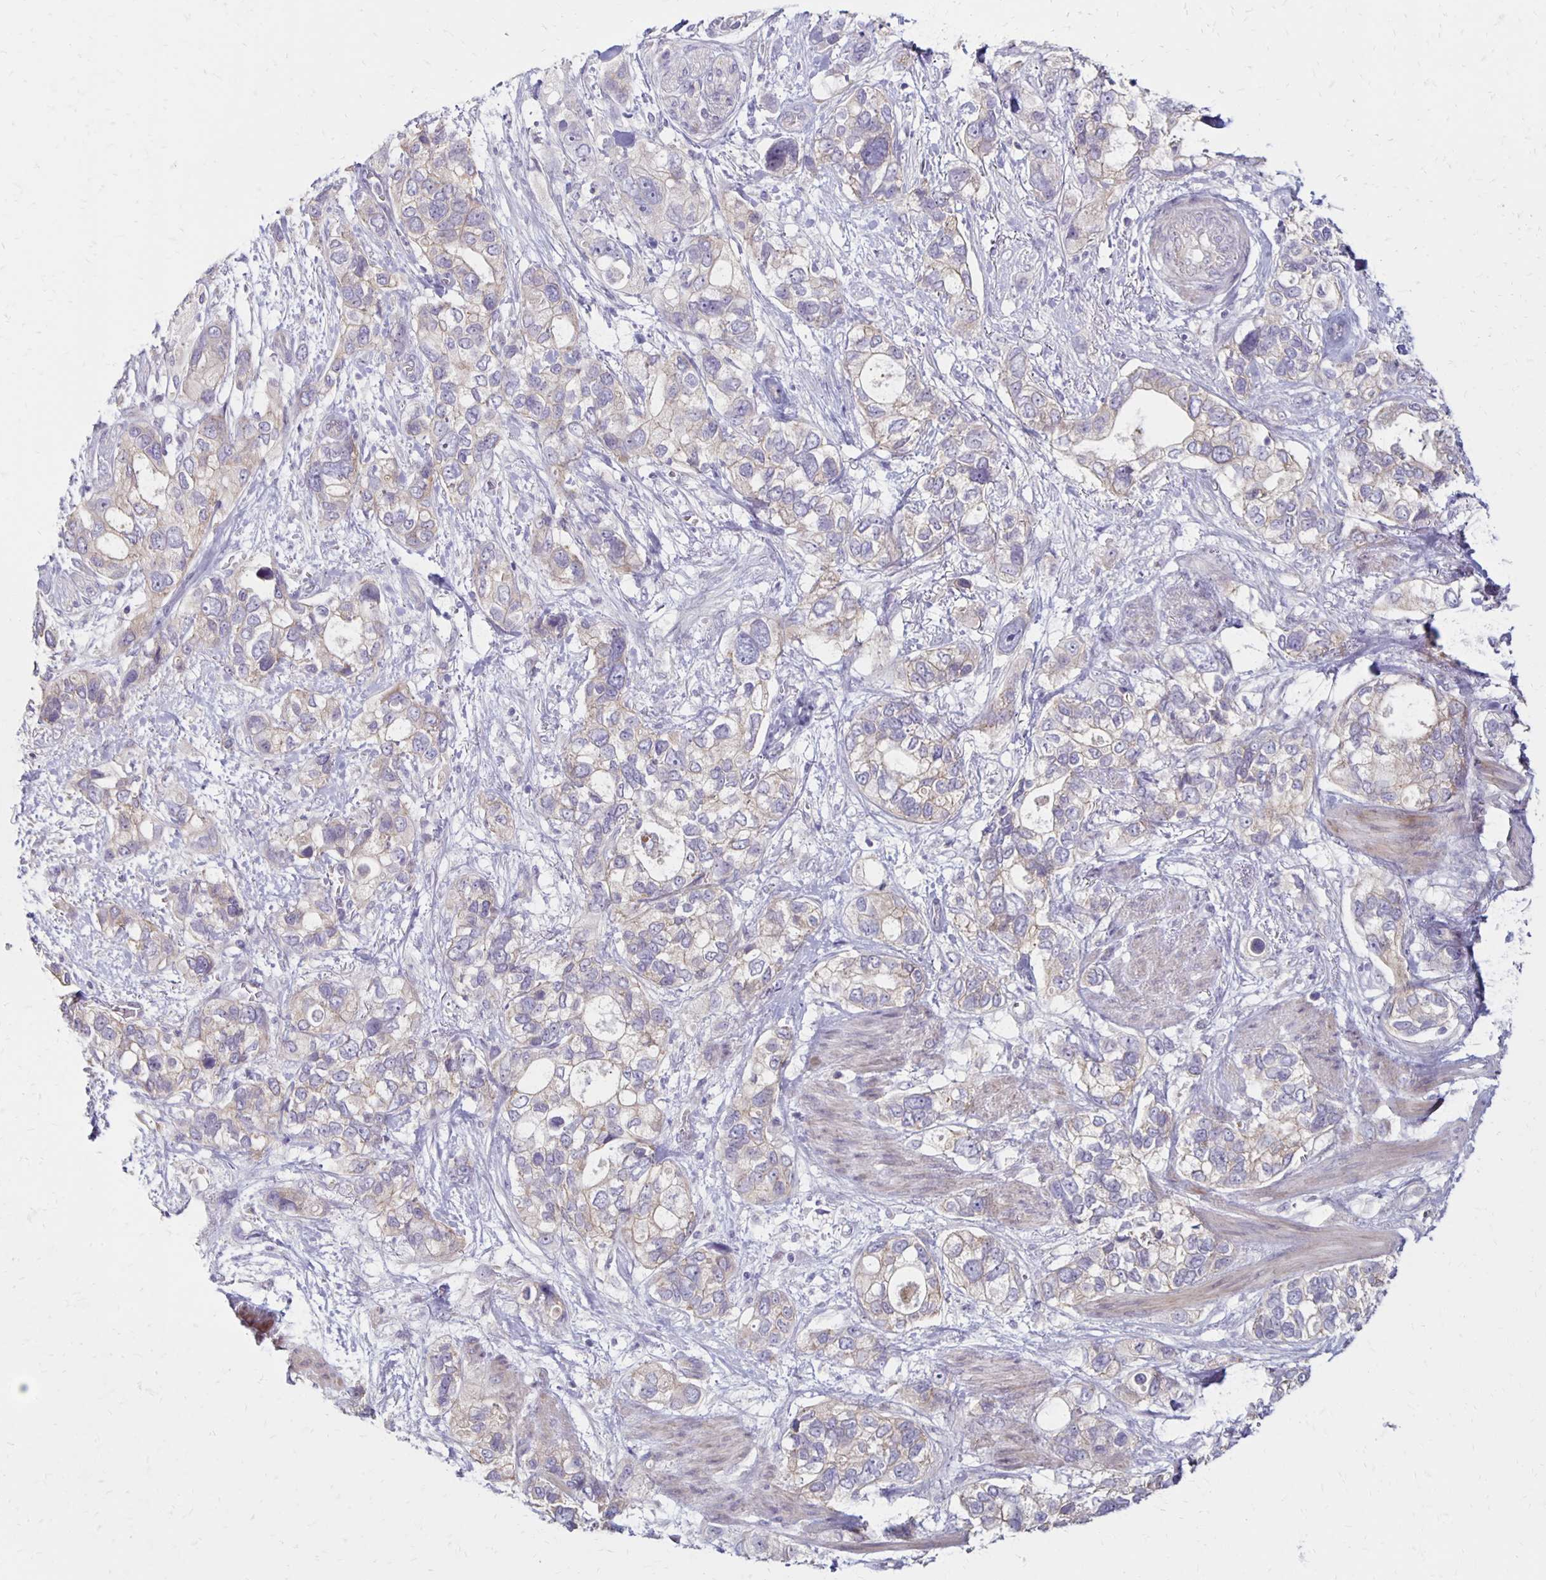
{"staining": {"intensity": "negative", "quantity": "none", "location": "none"}, "tissue": "stomach cancer", "cell_type": "Tumor cells", "image_type": "cancer", "snomed": [{"axis": "morphology", "description": "Adenocarcinoma, NOS"}, {"axis": "topography", "description": "Stomach, upper"}], "caption": "A histopathology image of adenocarcinoma (stomach) stained for a protein reveals no brown staining in tumor cells. Nuclei are stained in blue.", "gene": "KATNBL1", "patient": {"sex": "female", "age": 81}}